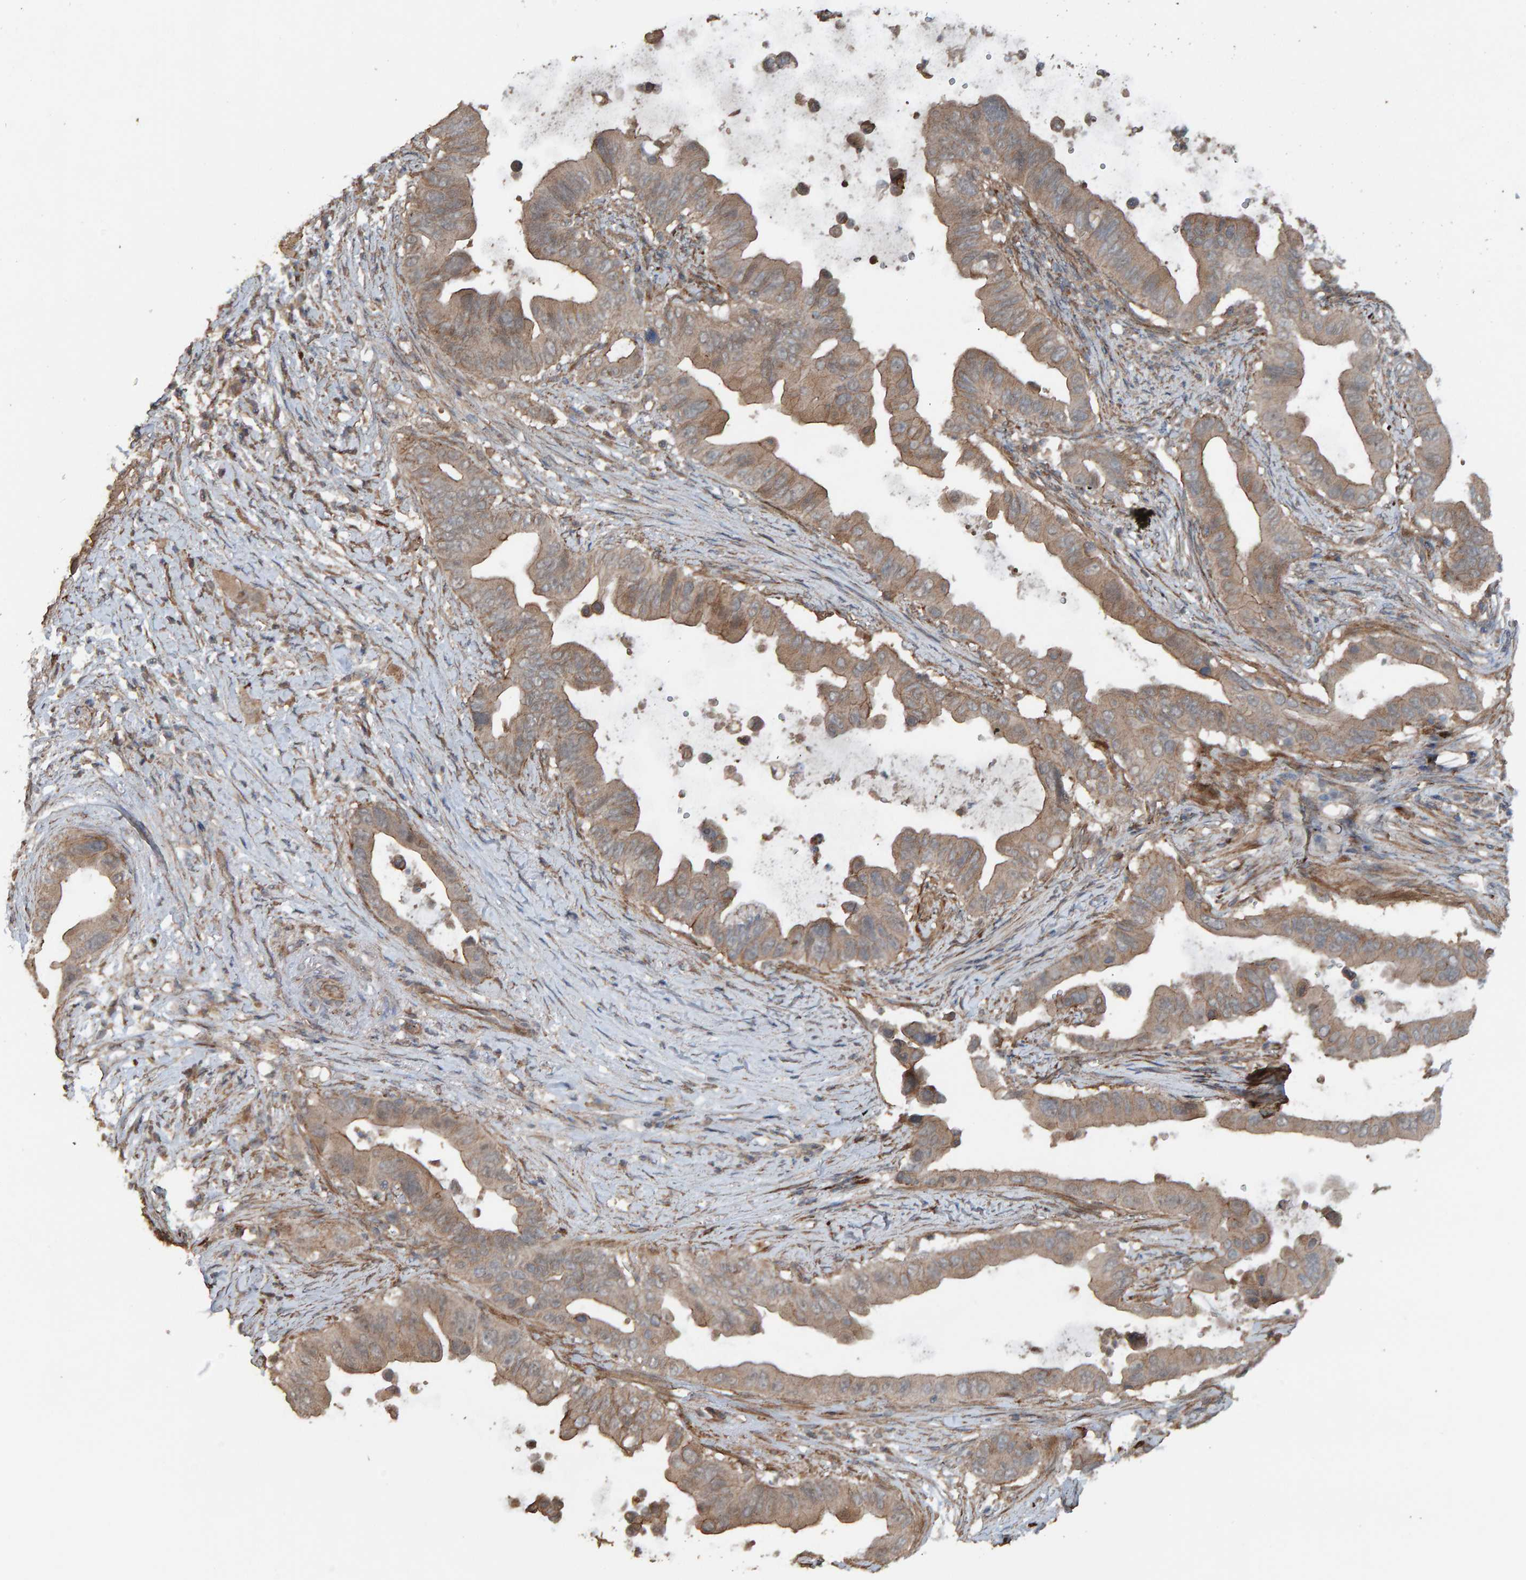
{"staining": {"intensity": "moderate", "quantity": "25%-75%", "location": "cytoplasmic/membranous"}, "tissue": "pancreatic cancer", "cell_type": "Tumor cells", "image_type": "cancer", "snomed": [{"axis": "morphology", "description": "Adenocarcinoma, NOS"}, {"axis": "topography", "description": "Pancreas"}], "caption": "A histopathology image showing moderate cytoplasmic/membranous staining in about 25%-75% of tumor cells in adenocarcinoma (pancreatic), as visualized by brown immunohistochemical staining.", "gene": "DUS1L", "patient": {"sex": "female", "age": 72}}